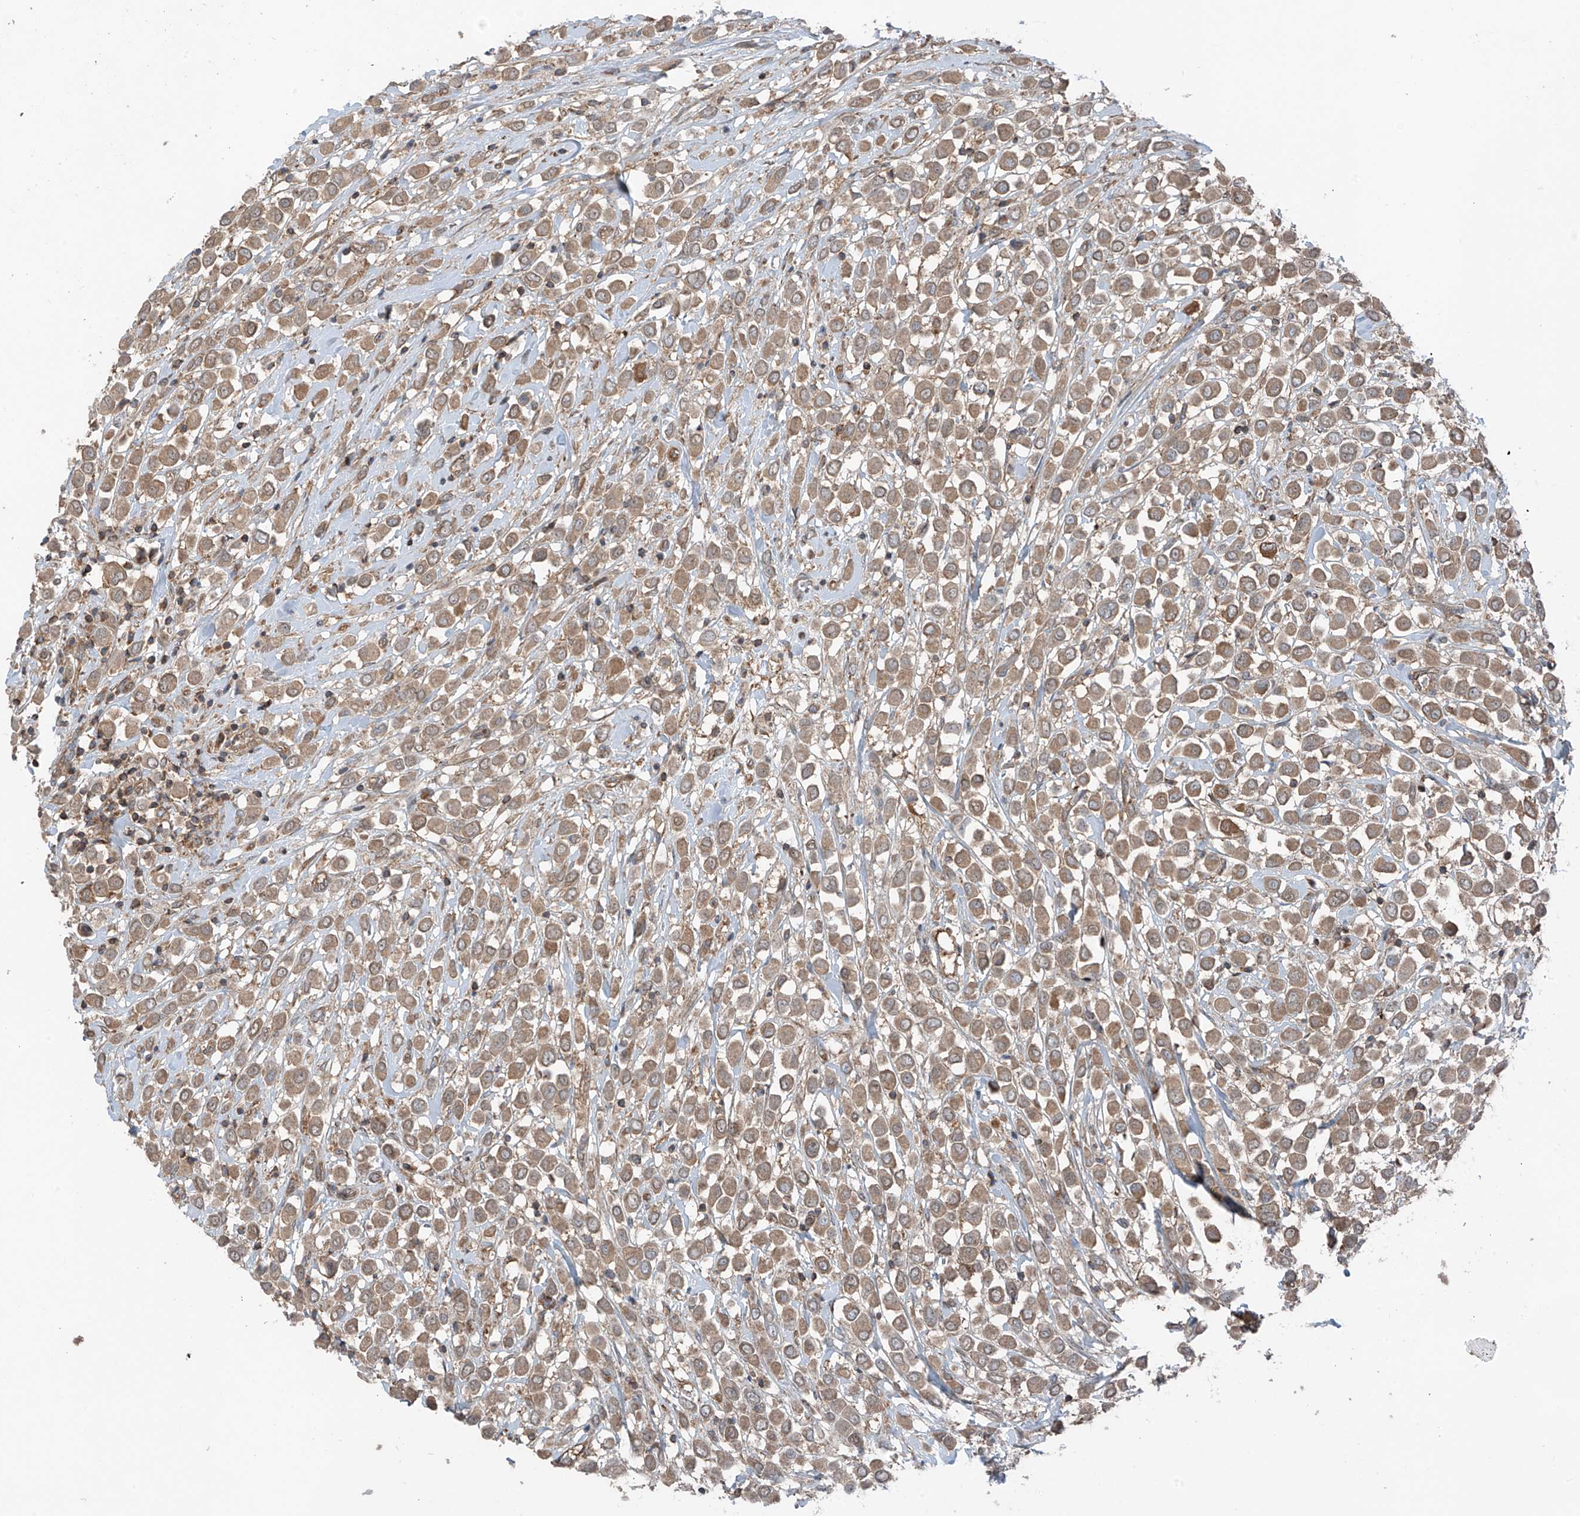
{"staining": {"intensity": "moderate", "quantity": ">75%", "location": "cytoplasmic/membranous"}, "tissue": "breast cancer", "cell_type": "Tumor cells", "image_type": "cancer", "snomed": [{"axis": "morphology", "description": "Duct carcinoma"}, {"axis": "topography", "description": "Breast"}], "caption": "IHC micrograph of human invasive ductal carcinoma (breast) stained for a protein (brown), which exhibits medium levels of moderate cytoplasmic/membranous expression in approximately >75% of tumor cells.", "gene": "TXNDC9", "patient": {"sex": "female", "age": 61}}